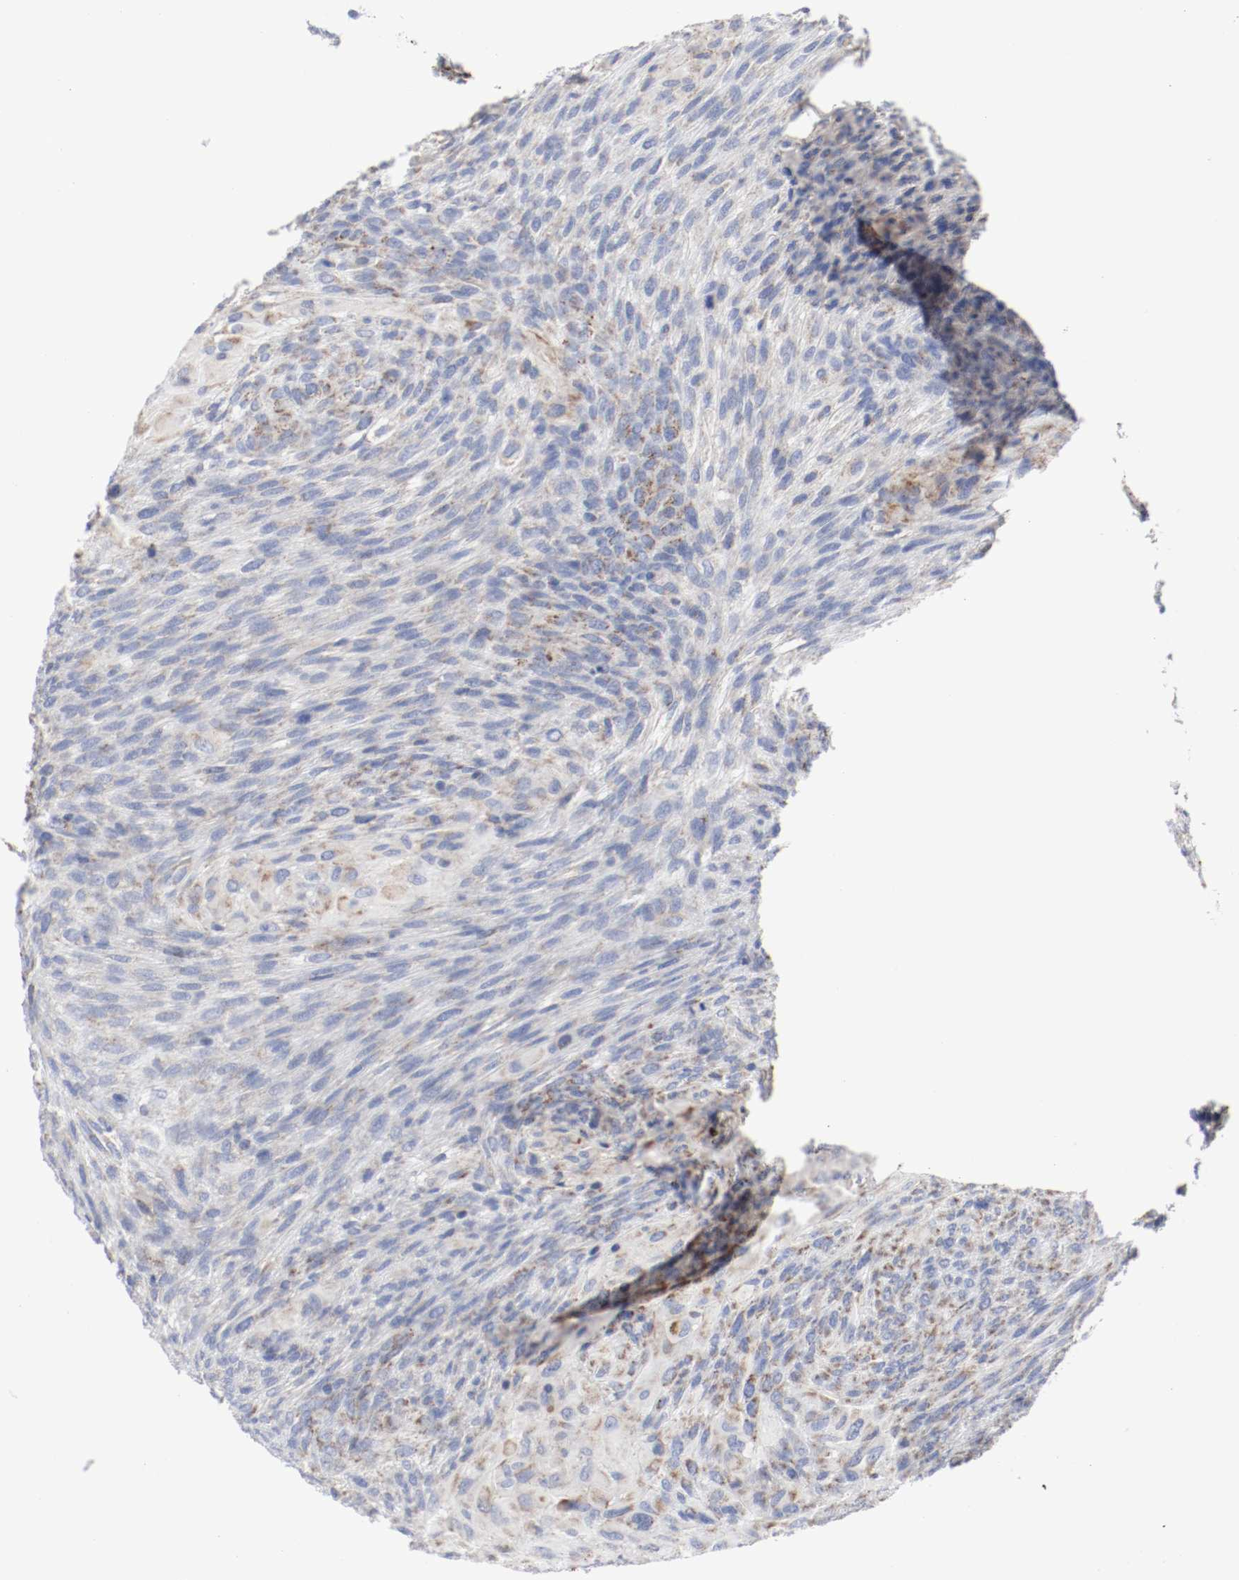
{"staining": {"intensity": "weak", "quantity": "25%-75%", "location": "cytoplasmic/membranous"}, "tissue": "glioma", "cell_type": "Tumor cells", "image_type": "cancer", "snomed": [{"axis": "morphology", "description": "Glioma, malignant, High grade"}, {"axis": "topography", "description": "Cerebral cortex"}], "caption": "Brown immunohistochemical staining in malignant glioma (high-grade) reveals weak cytoplasmic/membranous expression in approximately 25%-75% of tumor cells. (brown staining indicates protein expression, while blue staining denotes nuclei).", "gene": "AFG3L2", "patient": {"sex": "female", "age": 55}}